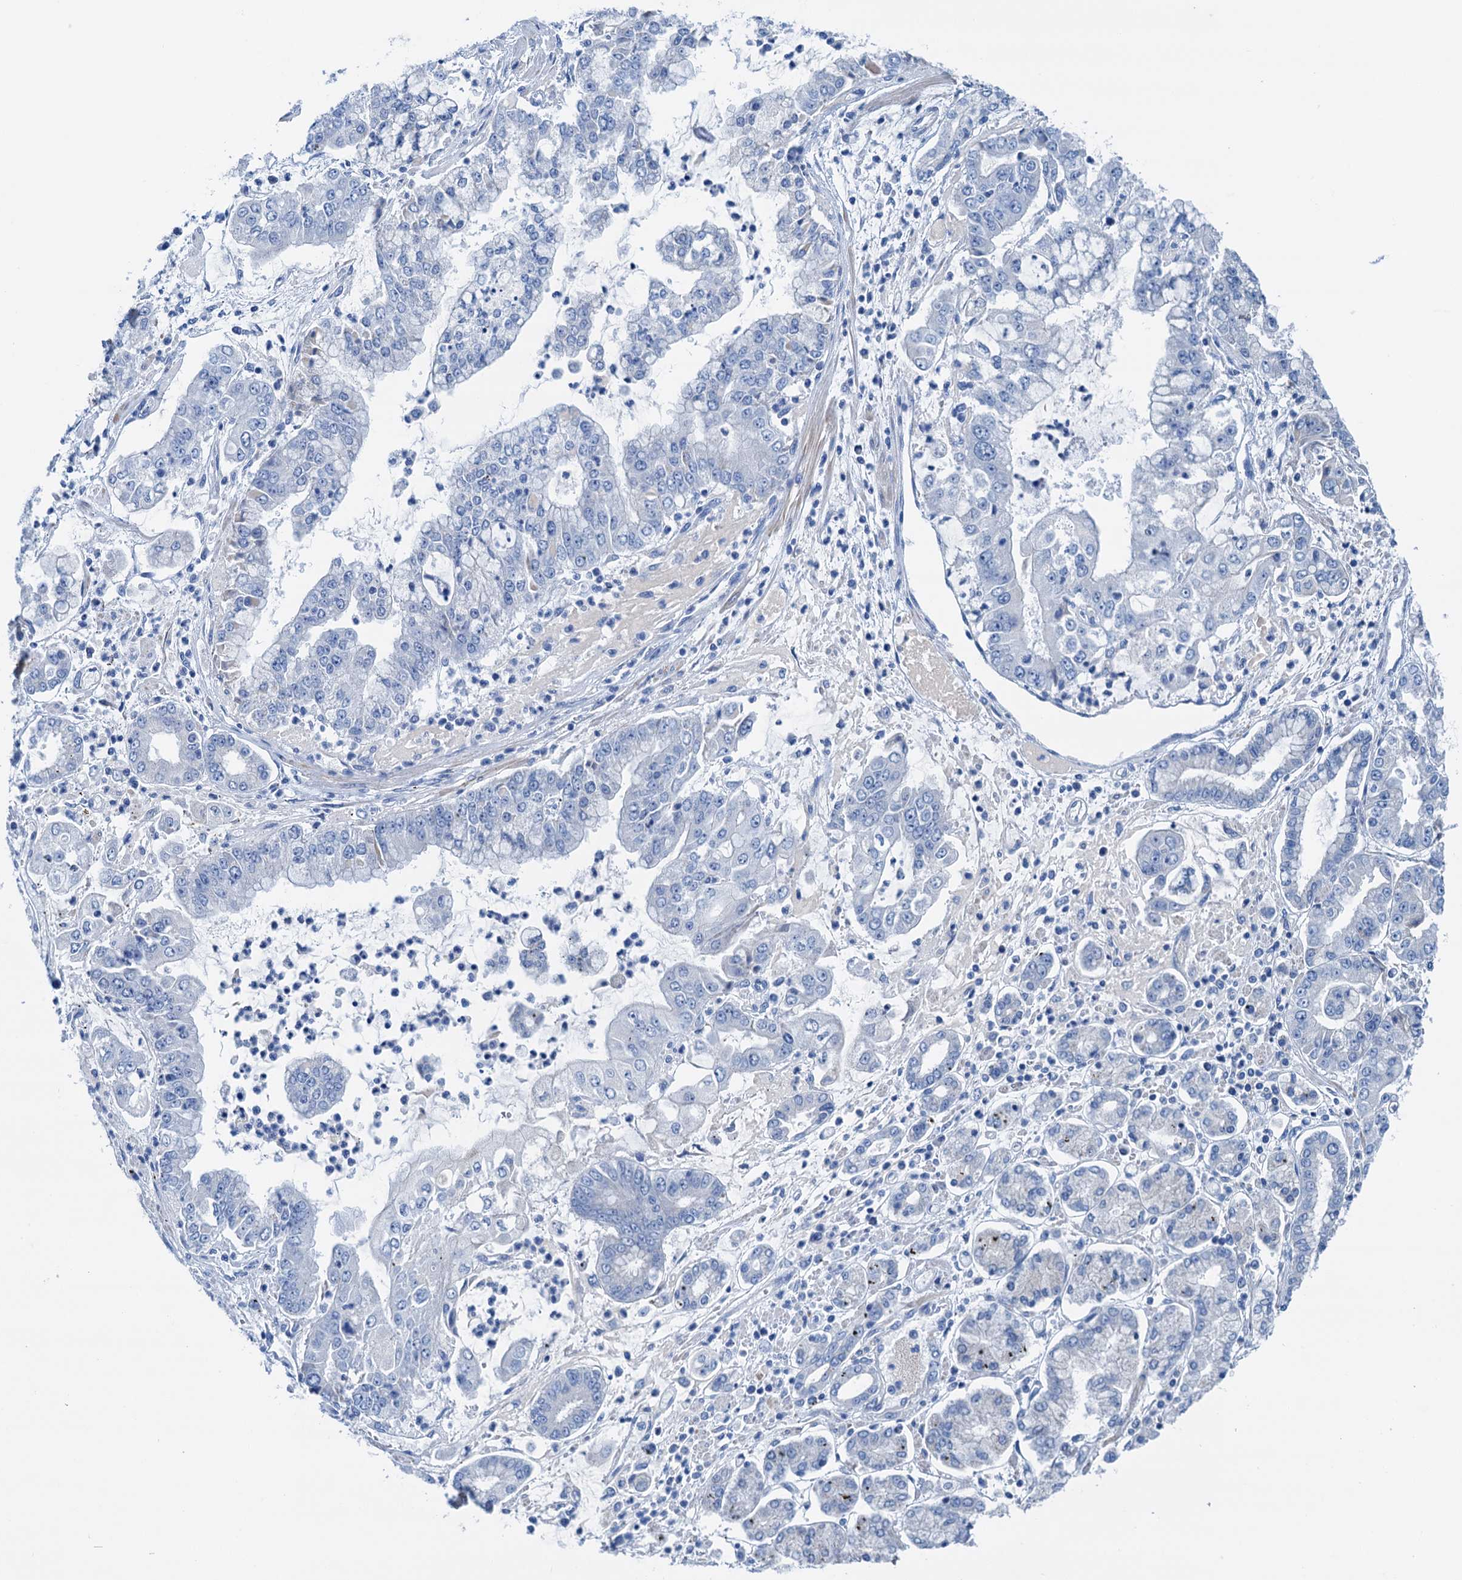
{"staining": {"intensity": "negative", "quantity": "none", "location": "none"}, "tissue": "stomach cancer", "cell_type": "Tumor cells", "image_type": "cancer", "snomed": [{"axis": "morphology", "description": "Adenocarcinoma, NOS"}, {"axis": "topography", "description": "Stomach"}], "caption": "There is no significant expression in tumor cells of stomach cancer.", "gene": "KNDC1", "patient": {"sex": "male", "age": 76}}